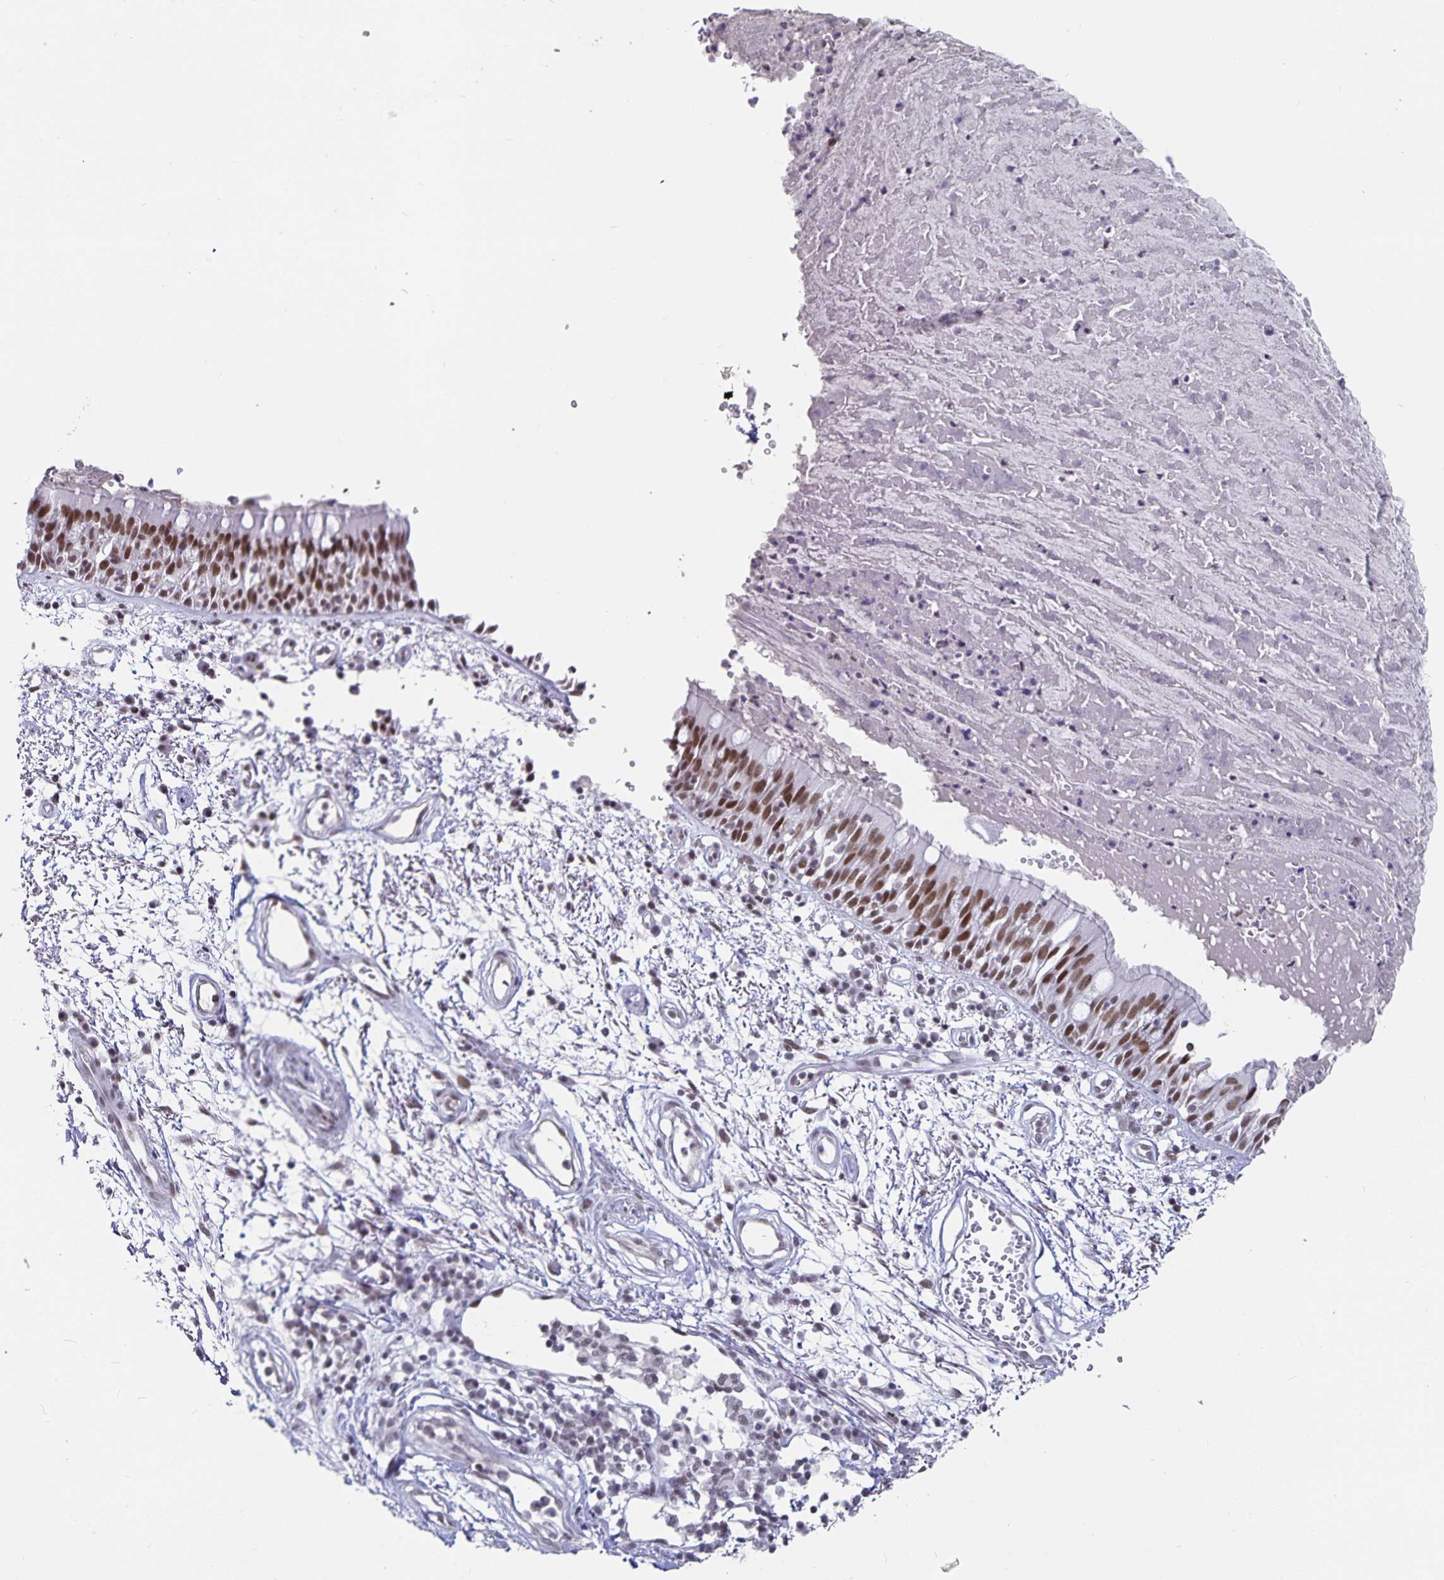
{"staining": {"intensity": "moderate", "quantity": ">75%", "location": "nuclear"}, "tissue": "bronchus", "cell_type": "Respiratory epithelial cells", "image_type": "normal", "snomed": [{"axis": "morphology", "description": "Normal tissue, NOS"}, {"axis": "morphology", "description": "Squamous cell carcinoma, NOS"}, {"axis": "topography", "description": "Cartilage tissue"}, {"axis": "topography", "description": "Bronchus"}, {"axis": "topography", "description": "Lung"}], "caption": "Protein staining by immunohistochemistry exhibits moderate nuclear expression in about >75% of respiratory epithelial cells in benign bronchus.", "gene": "PBX2", "patient": {"sex": "male", "age": 66}}